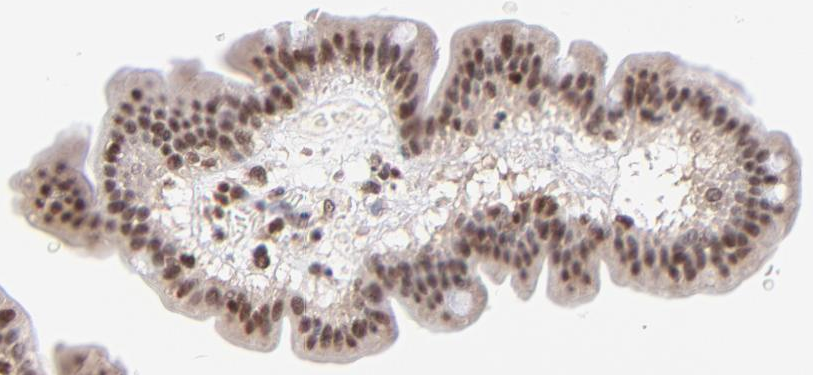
{"staining": {"intensity": "moderate", "quantity": ">75%", "location": "cytoplasmic/membranous,nuclear"}, "tissue": "duodenum", "cell_type": "Glandular cells", "image_type": "normal", "snomed": [{"axis": "morphology", "description": "Normal tissue, NOS"}, {"axis": "topography", "description": "Duodenum"}], "caption": "Unremarkable duodenum displays moderate cytoplasmic/membranous,nuclear expression in approximately >75% of glandular cells, visualized by immunohistochemistry. The protein is shown in brown color, while the nuclei are stained blue.", "gene": "WDR25", "patient": {"sex": "male", "age": 50}}